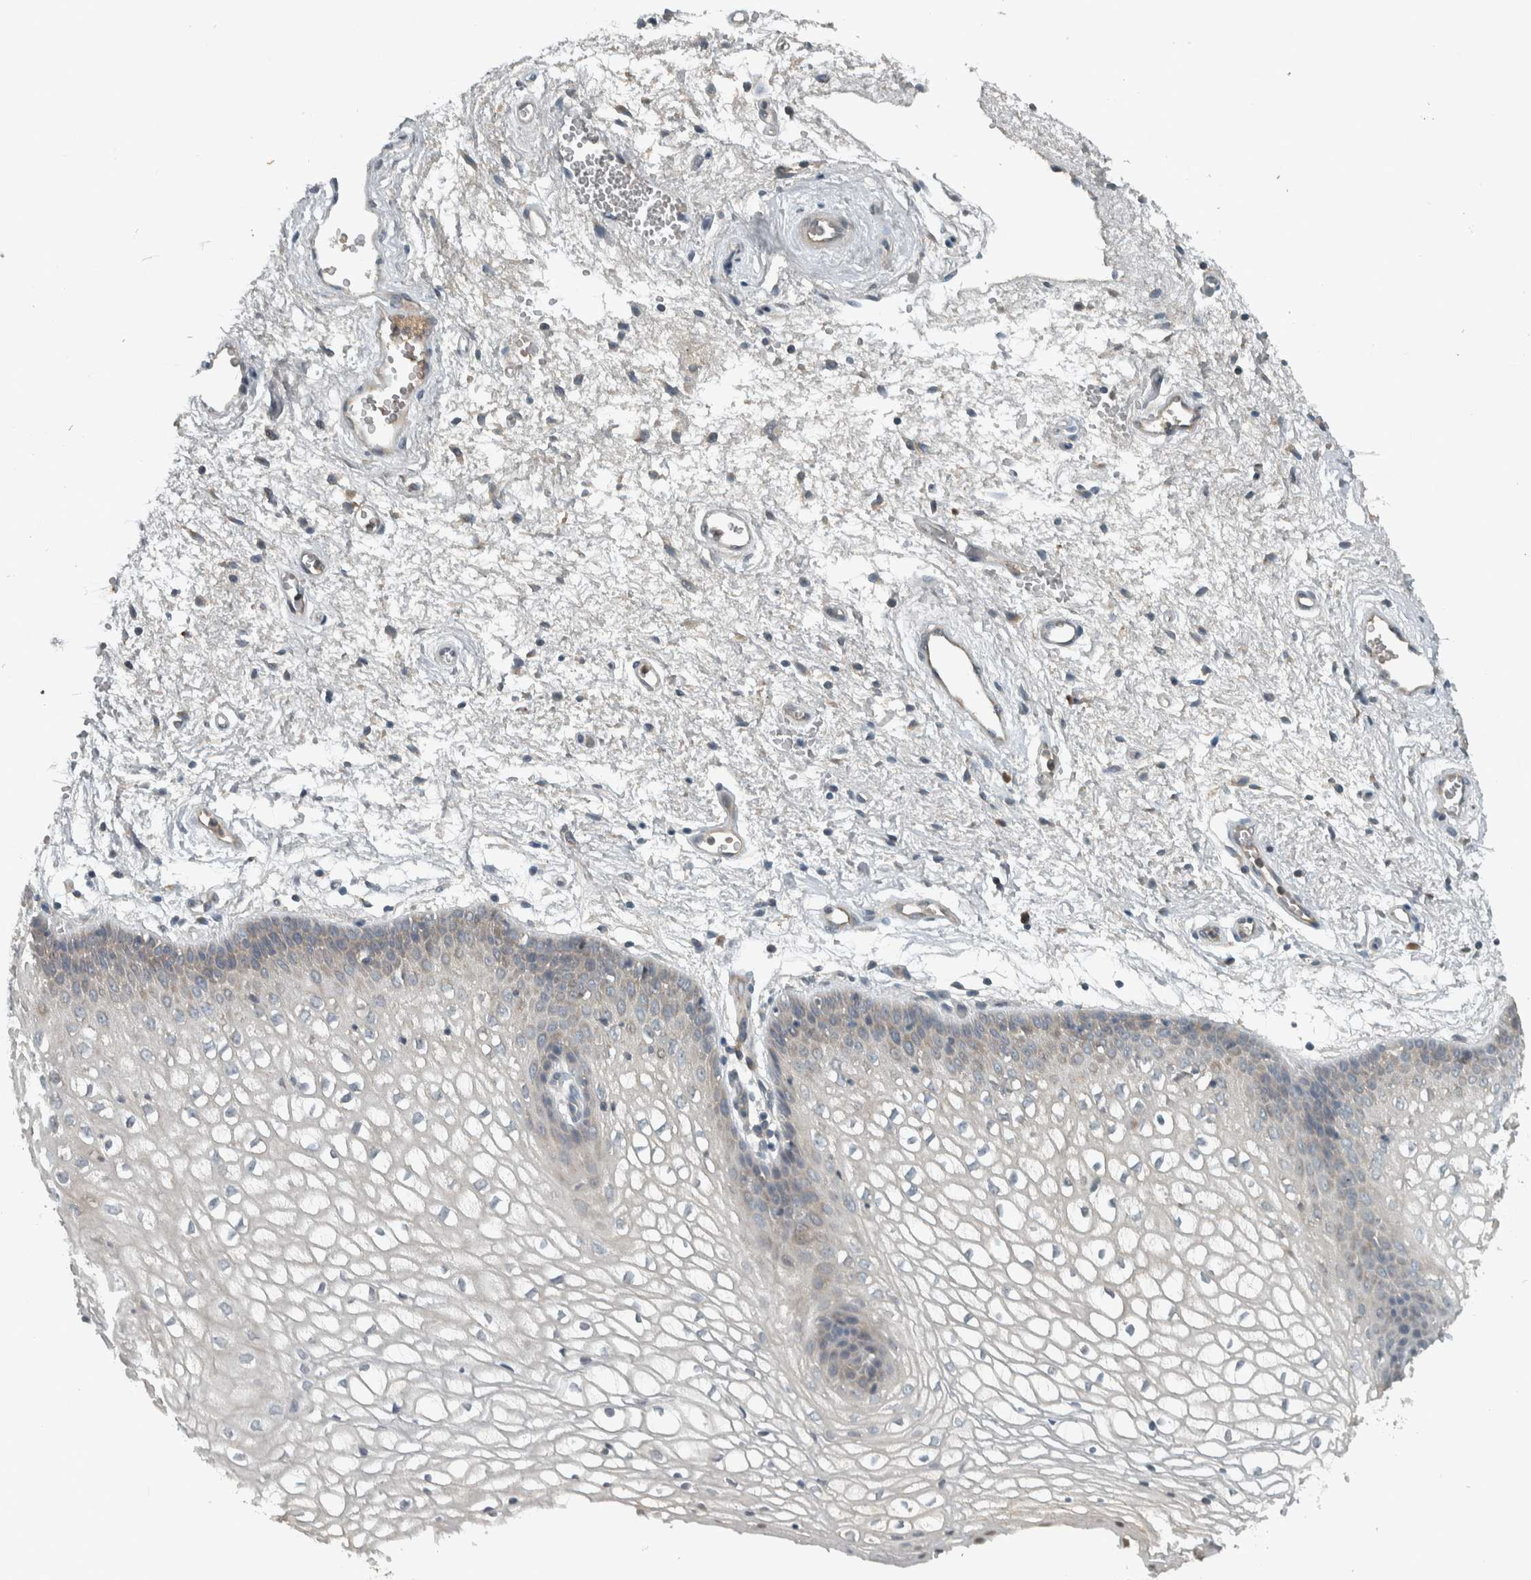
{"staining": {"intensity": "negative", "quantity": "none", "location": "none"}, "tissue": "vagina", "cell_type": "Squamous epithelial cells", "image_type": "normal", "snomed": [{"axis": "morphology", "description": "Normal tissue, NOS"}, {"axis": "topography", "description": "Vagina"}], "caption": "Immunohistochemistry micrograph of normal vagina stained for a protein (brown), which demonstrates no expression in squamous epithelial cells. (Brightfield microscopy of DAB immunohistochemistry (IHC) at high magnification).", "gene": "CLCN2", "patient": {"sex": "female", "age": 34}}